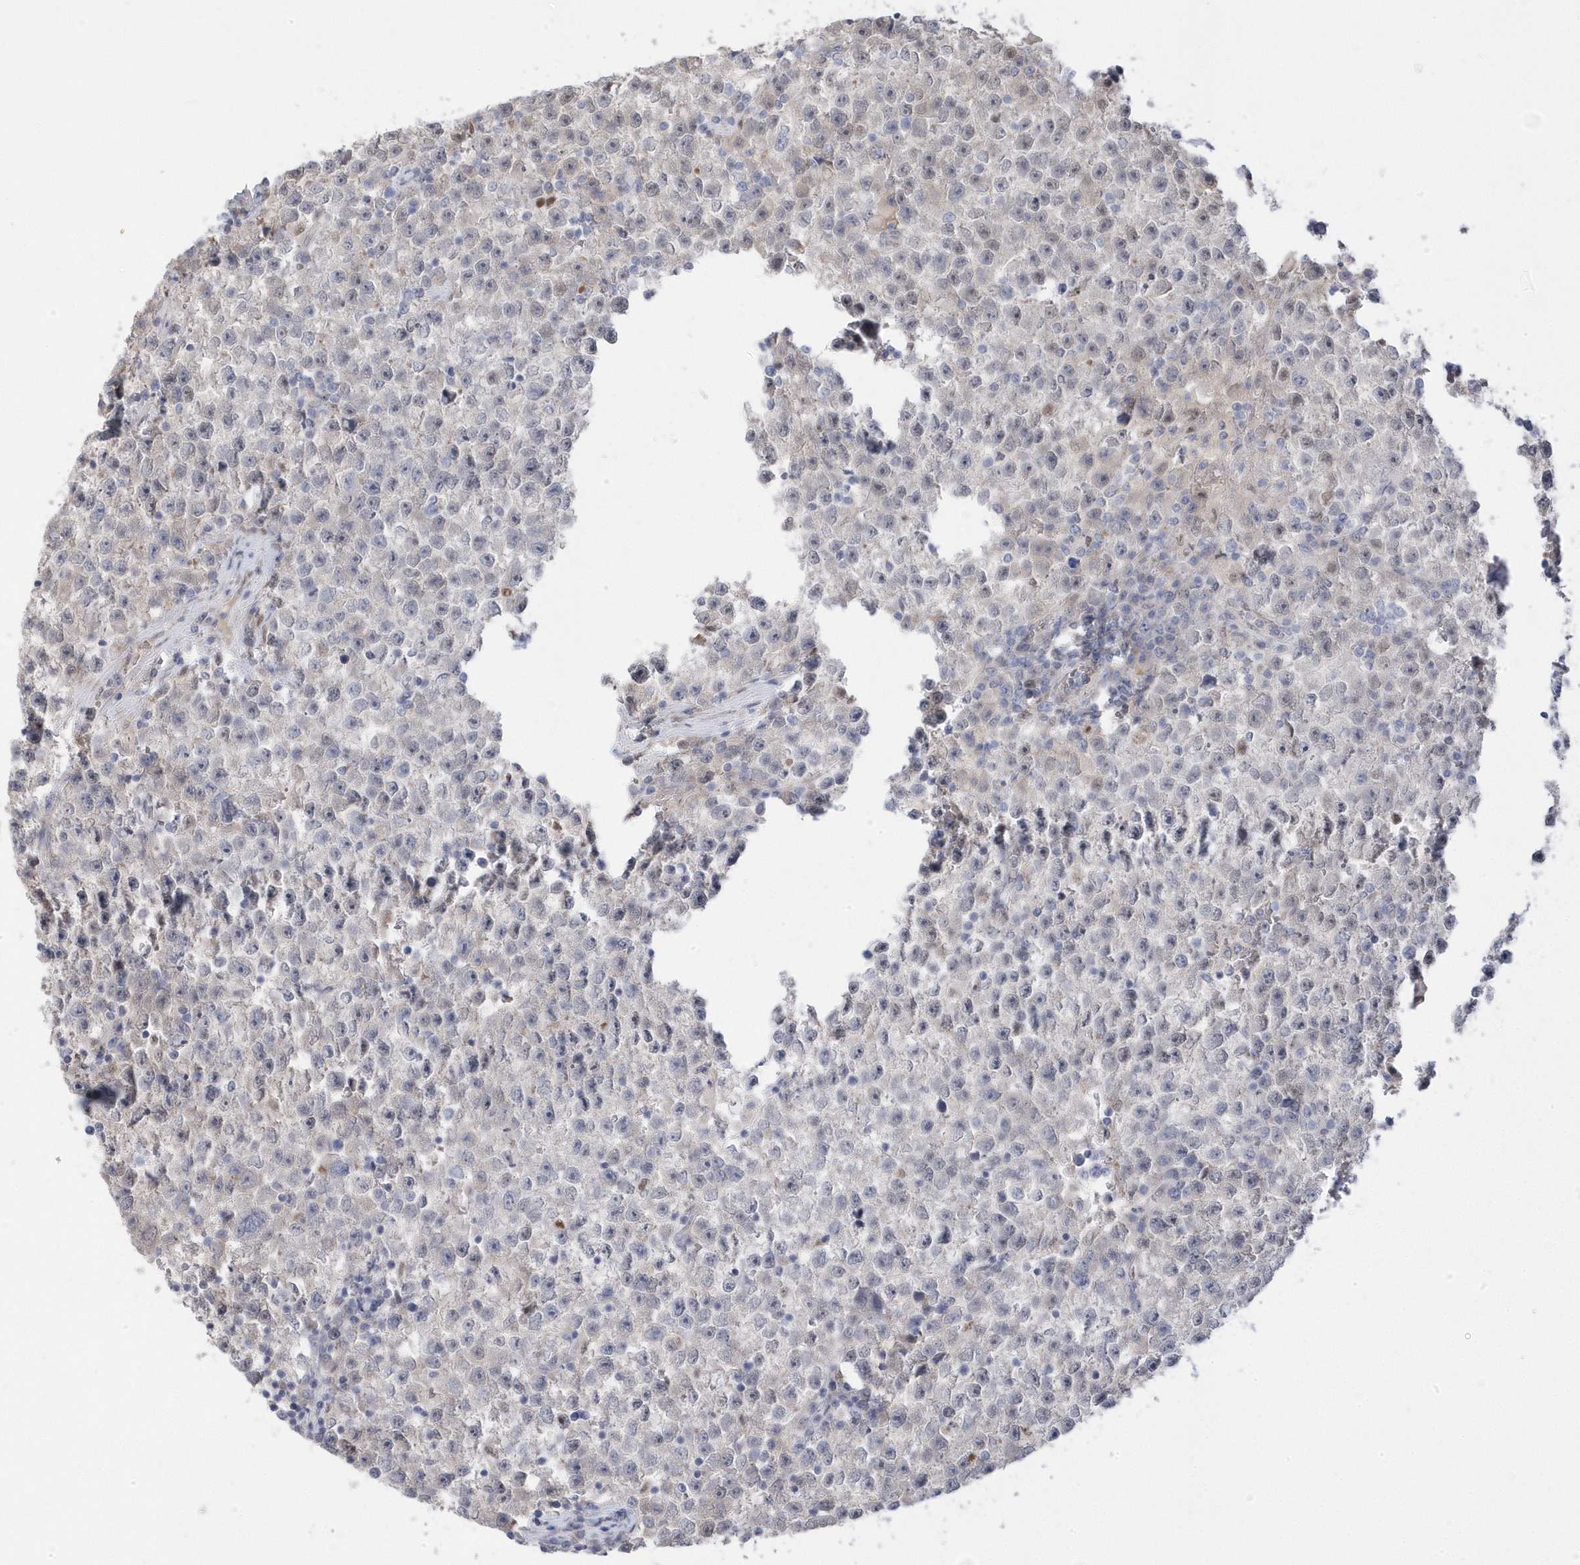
{"staining": {"intensity": "negative", "quantity": "none", "location": "none"}, "tissue": "testis cancer", "cell_type": "Tumor cells", "image_type": "cancer", "snomed": [{"axis": "morphology", "description": "Seminoma, NOS"}, {"axis": "topography", "description": "Testis"}], "caption": "DAB immunohistochemical staining of testis cancer (seminoma) displays no significant positivity in tumor cells.", "gene": "GTPBP6", "patient": {"sex": "male", "age": 22}}